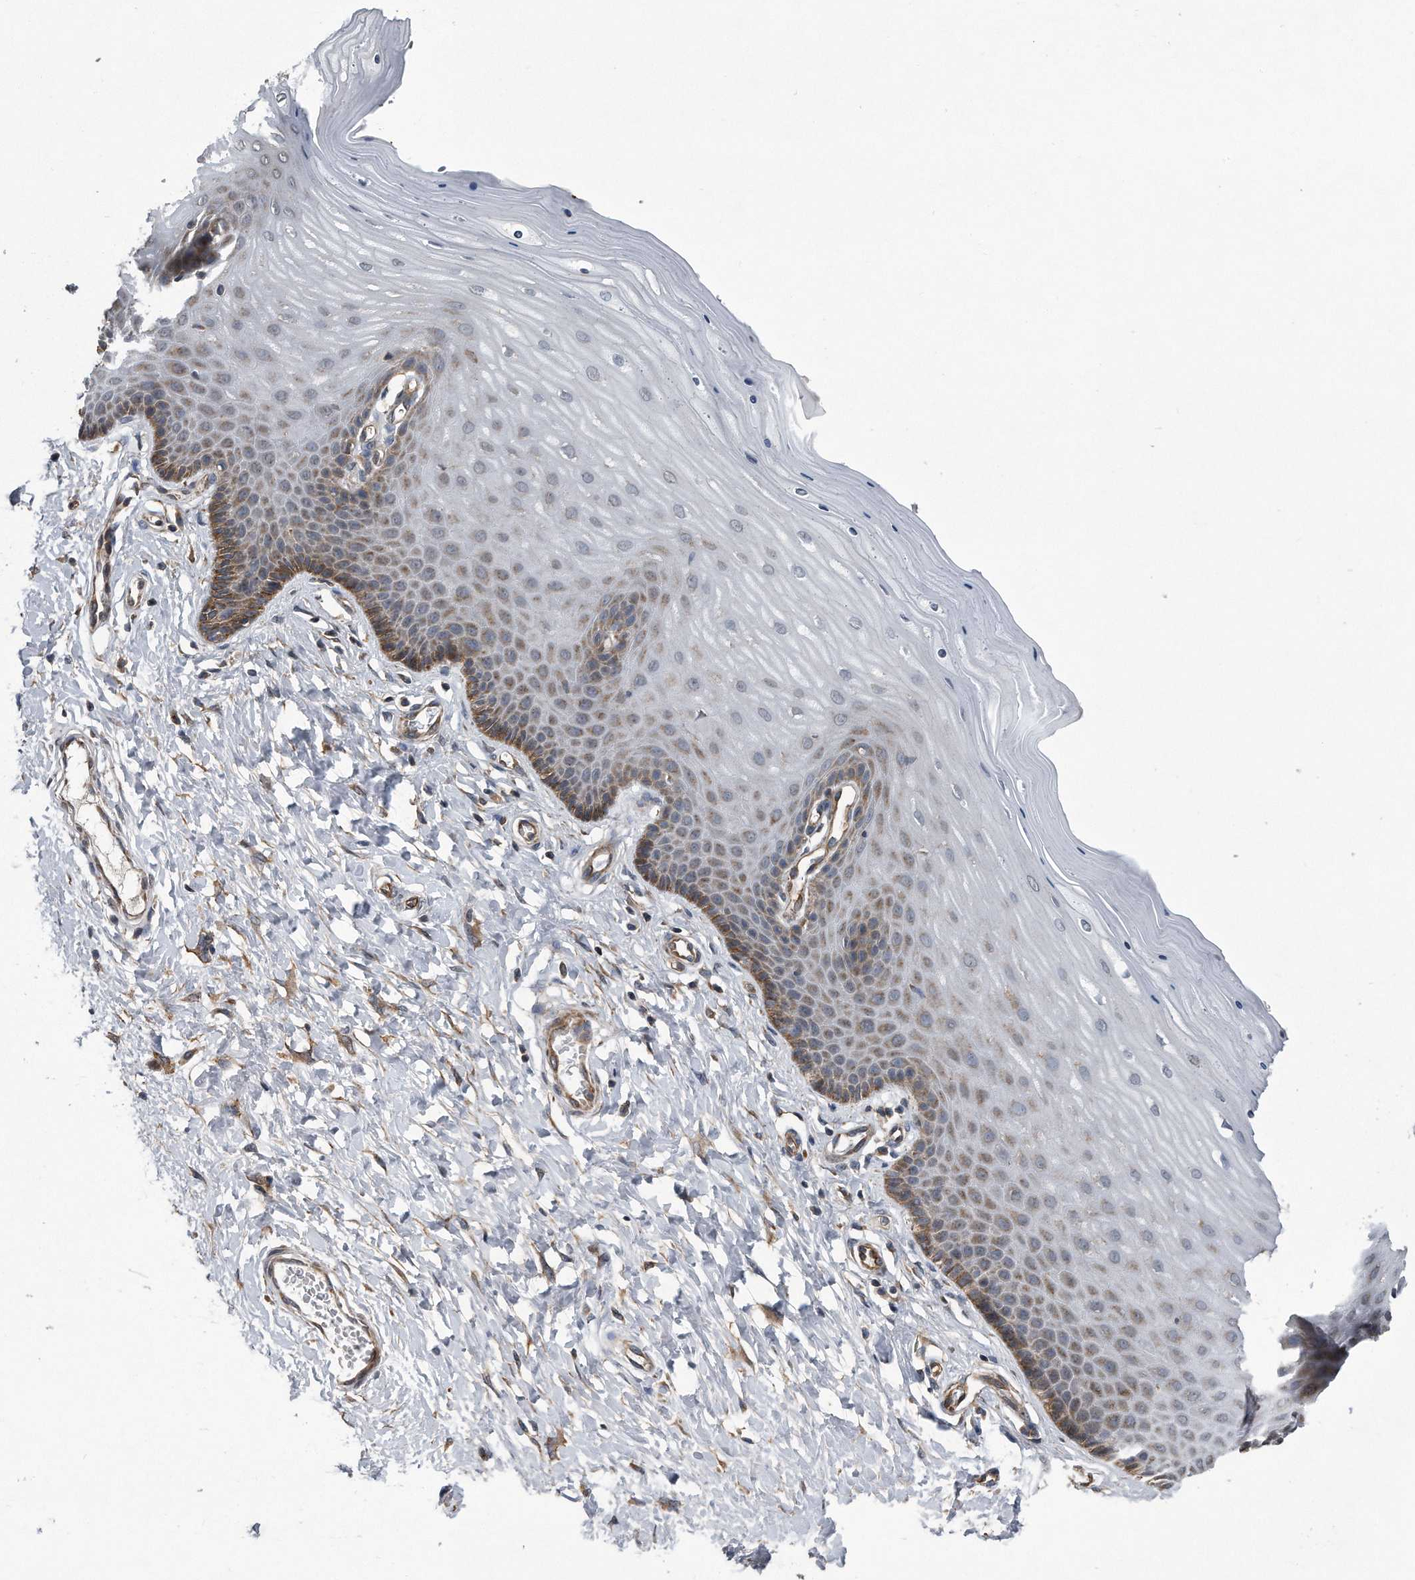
{"staining": {"intensity": "weak", "quantity": "<25%", "location": "cytoplasmic/membranous"}, "tissue": "cervix", "cell_type": "Glandular cells", "image_type": "normal", "snomed": [{"axis": "morphology", "description": "Normal tissue, NOS"}, {"axis": "topography", "description": "Cervix"}], "caption": "The image demonstrates no staining of glandular cells in benign cervix.", "gene": "LYRM4", "patient": {"sex": "female", "age": 55}}